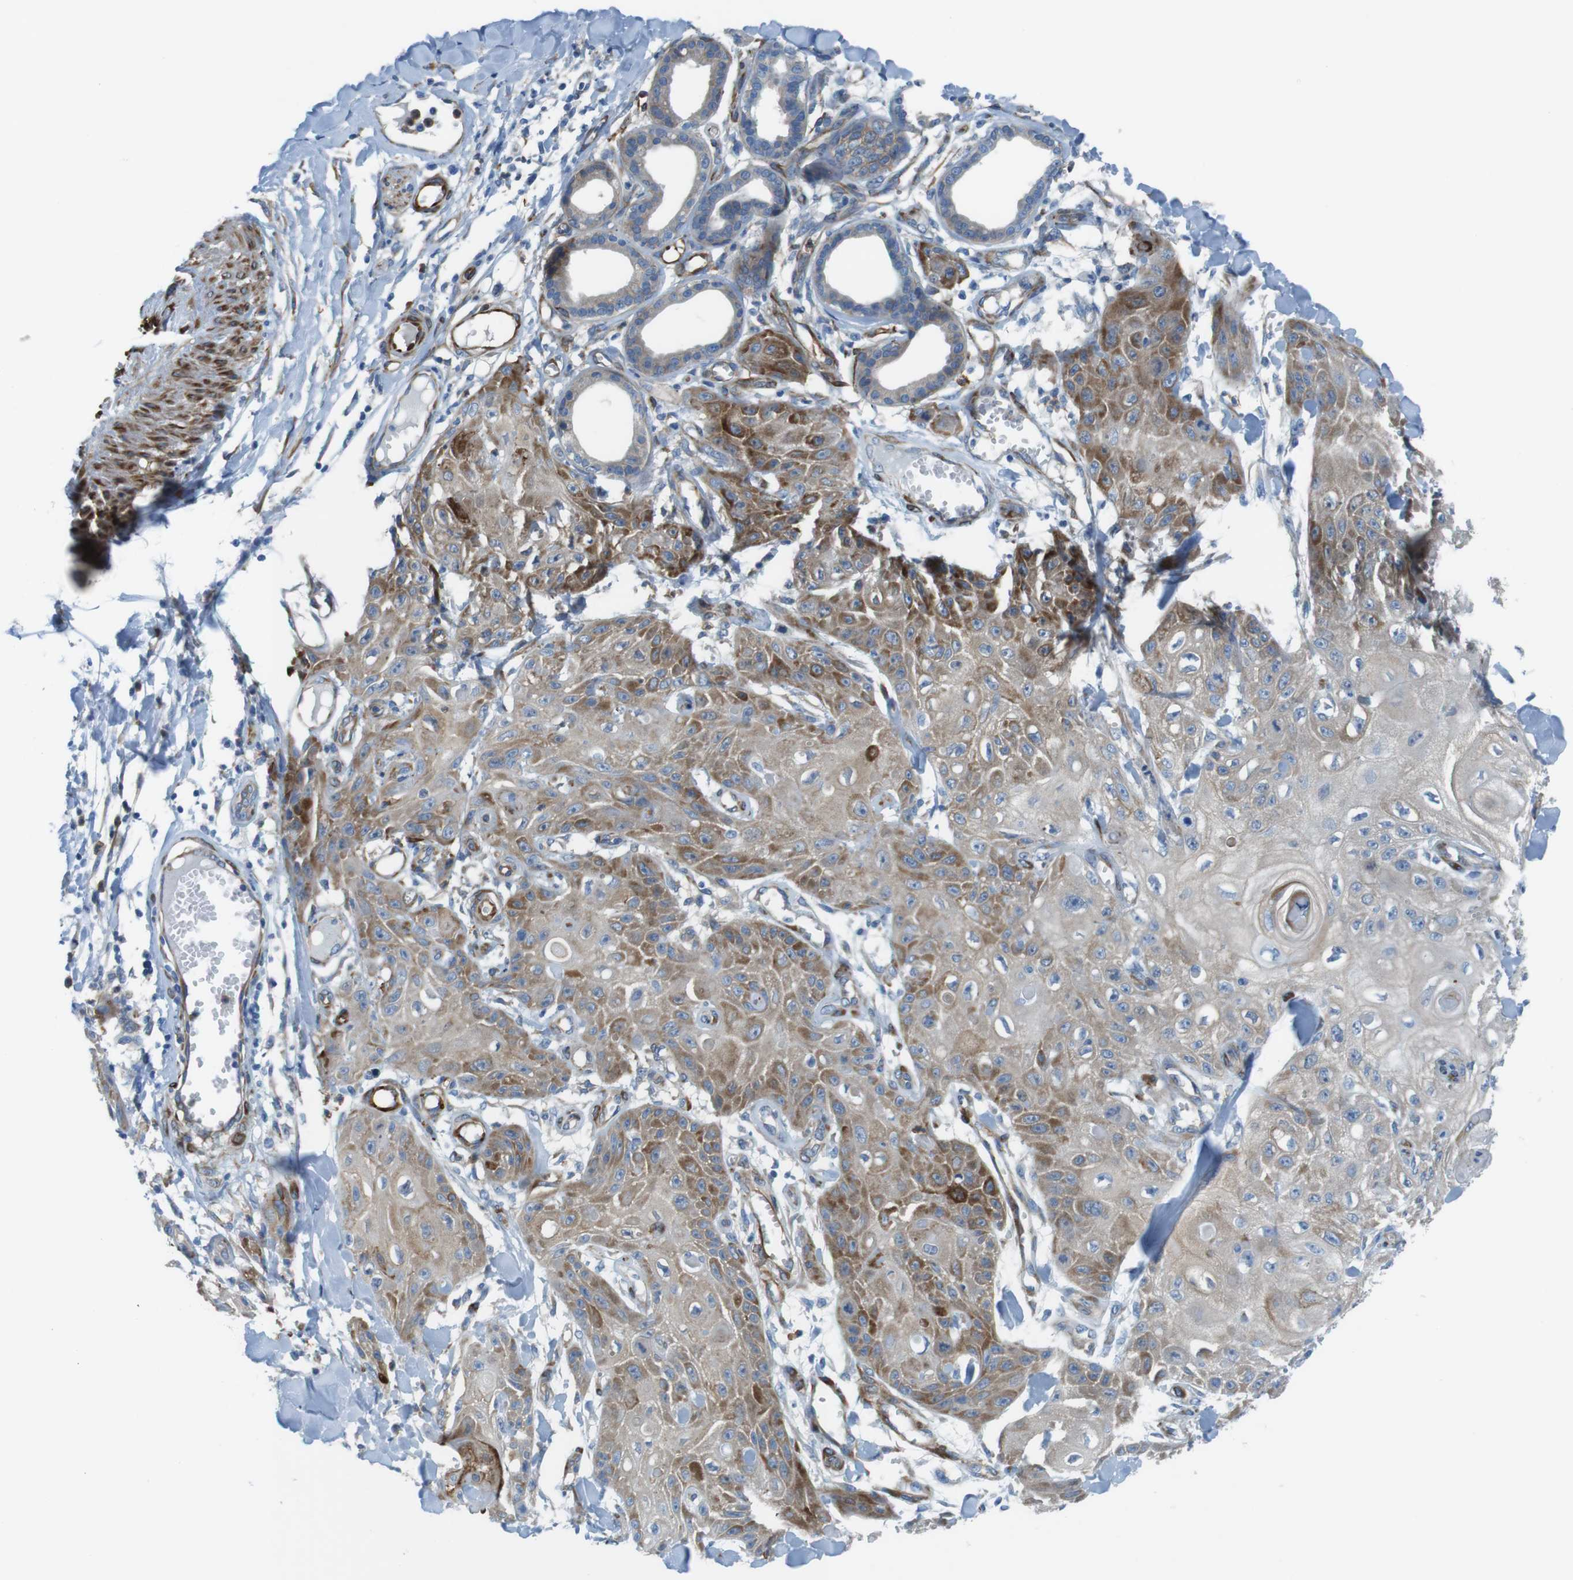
{"staining": {"intensity": "moderate", "quantity": "25%-75%", "location": "cytoplasmic/membranous"}, "tissue": "skin cancer", "cell_type": "Tumor cells", "image_type": "cancer", "snomed": [{"axis": "morphology", "description": "Squamous cell carcinoma, NOS"}, {"axis": "topography", "description": "Skin"}], "caption": "This micrograph reveals immunohistochemistry (IHC) staining of human skin squamous cell carcinoma, with medium moderate cytoplasmic/membranous staining in about 25%-75% of tumor cells.", "gene": "EMP2", "patient": {"sex": "male", "age": 74}}